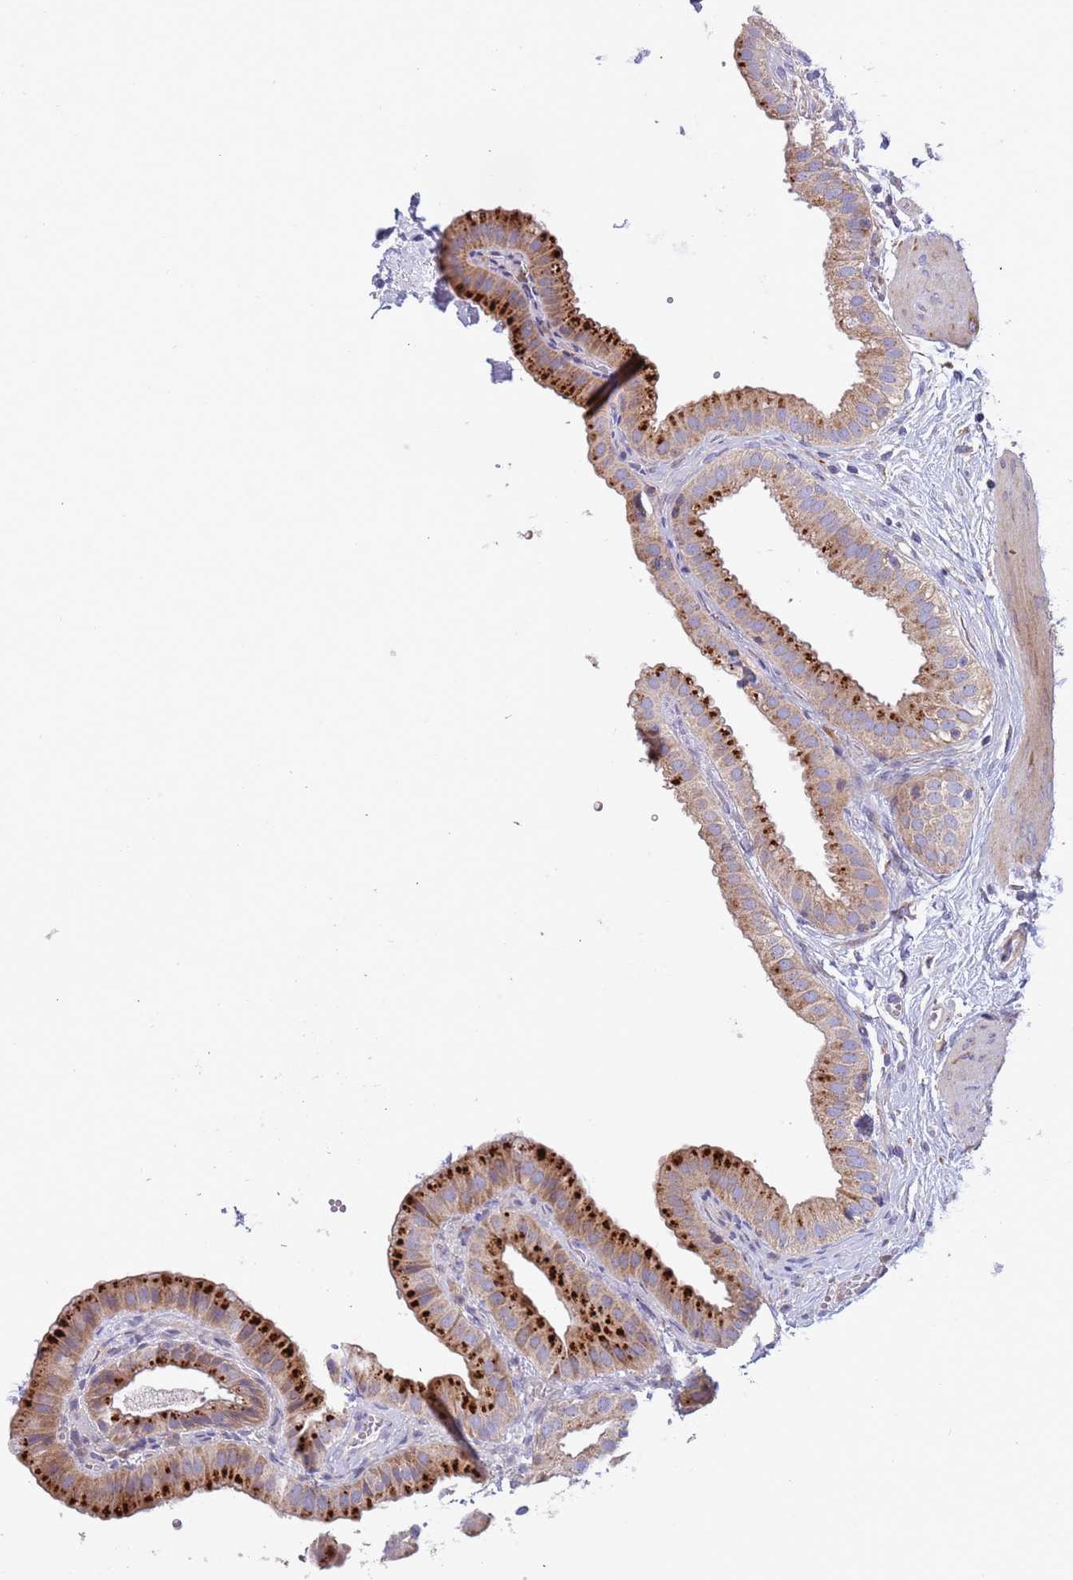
{"staining": {"intensity": "strong", "quantity": "25%-75%", "location": "cytoplasmic/membranous"}, "tissue": "gallbladder", "cell_type": "Glandular cells", "image_type": "normal", "snomed": [{"axis": "morphology", "description": "Normal tissue, NOS"}, {"axis": "topography", "description": "Gallbladder"}], "caption": "Immunohistochemical staining of benign gallbladder demonstrates 25%-75% levels of strong cytoplasmic/membranous protein expression in about 25%-75% of glandular cells.", "gene": "ARMCX6", "patient": {"sex": "female", "age": 61}}